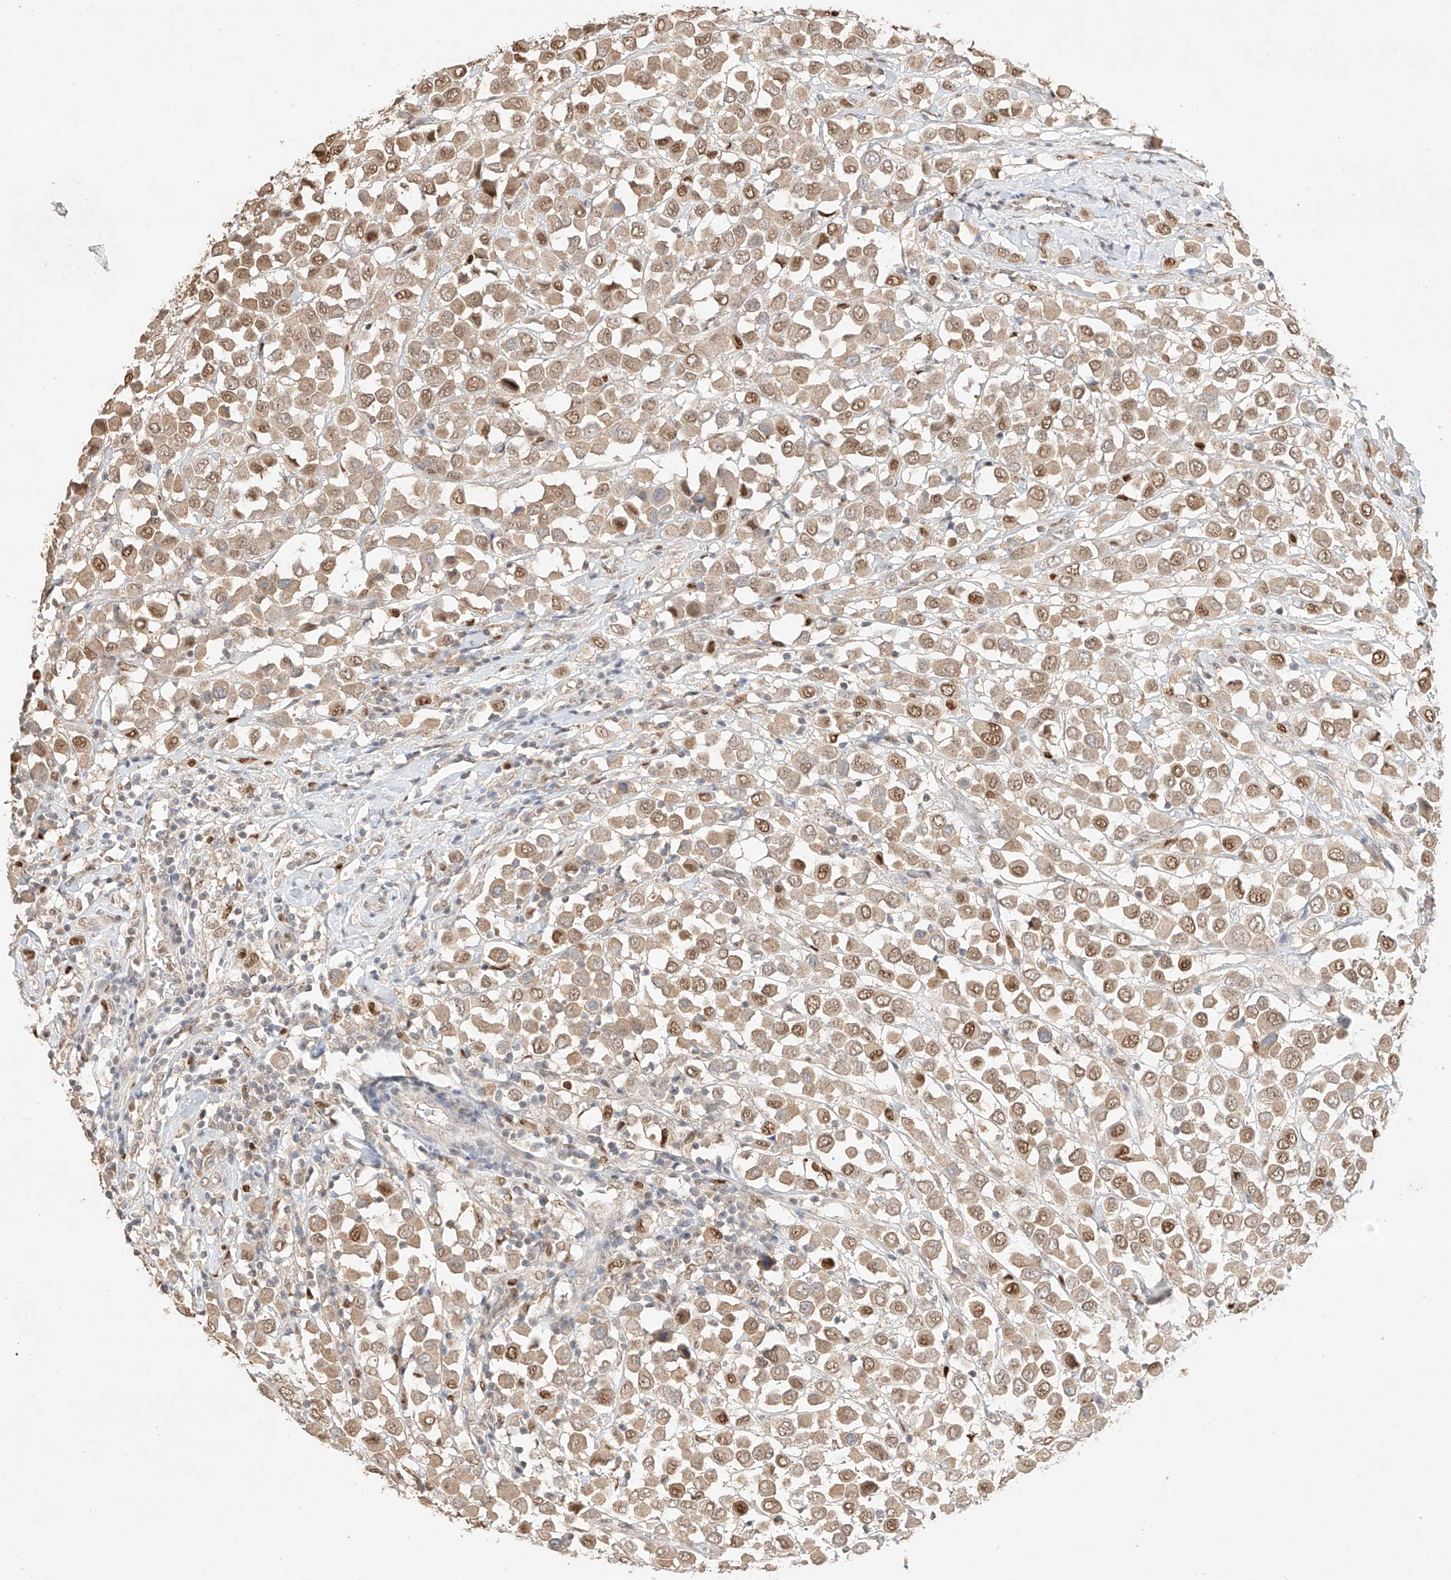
{"staining": {"intensity": "moderate", "quantity": ">75%", "location": "cytoplasmic/membranous,nuclear"}, "tissue": "breast cancer", "cell_type": "Tumor cells", "image_type": "cancer", "snomed": [{"axis": "morphology", "description": "Duct carcinoma"}, {"axis": "topography", "description": "Breast"}], "caption": "A medium amount of moderate cytoplasmic/membranous and nuclear positivity is present in about >75% of tumor cells in infiltrating ductal carcinoma (breast) tissue.", "gene": "APIP", "patient": {"sex": "female", "age": 61}}